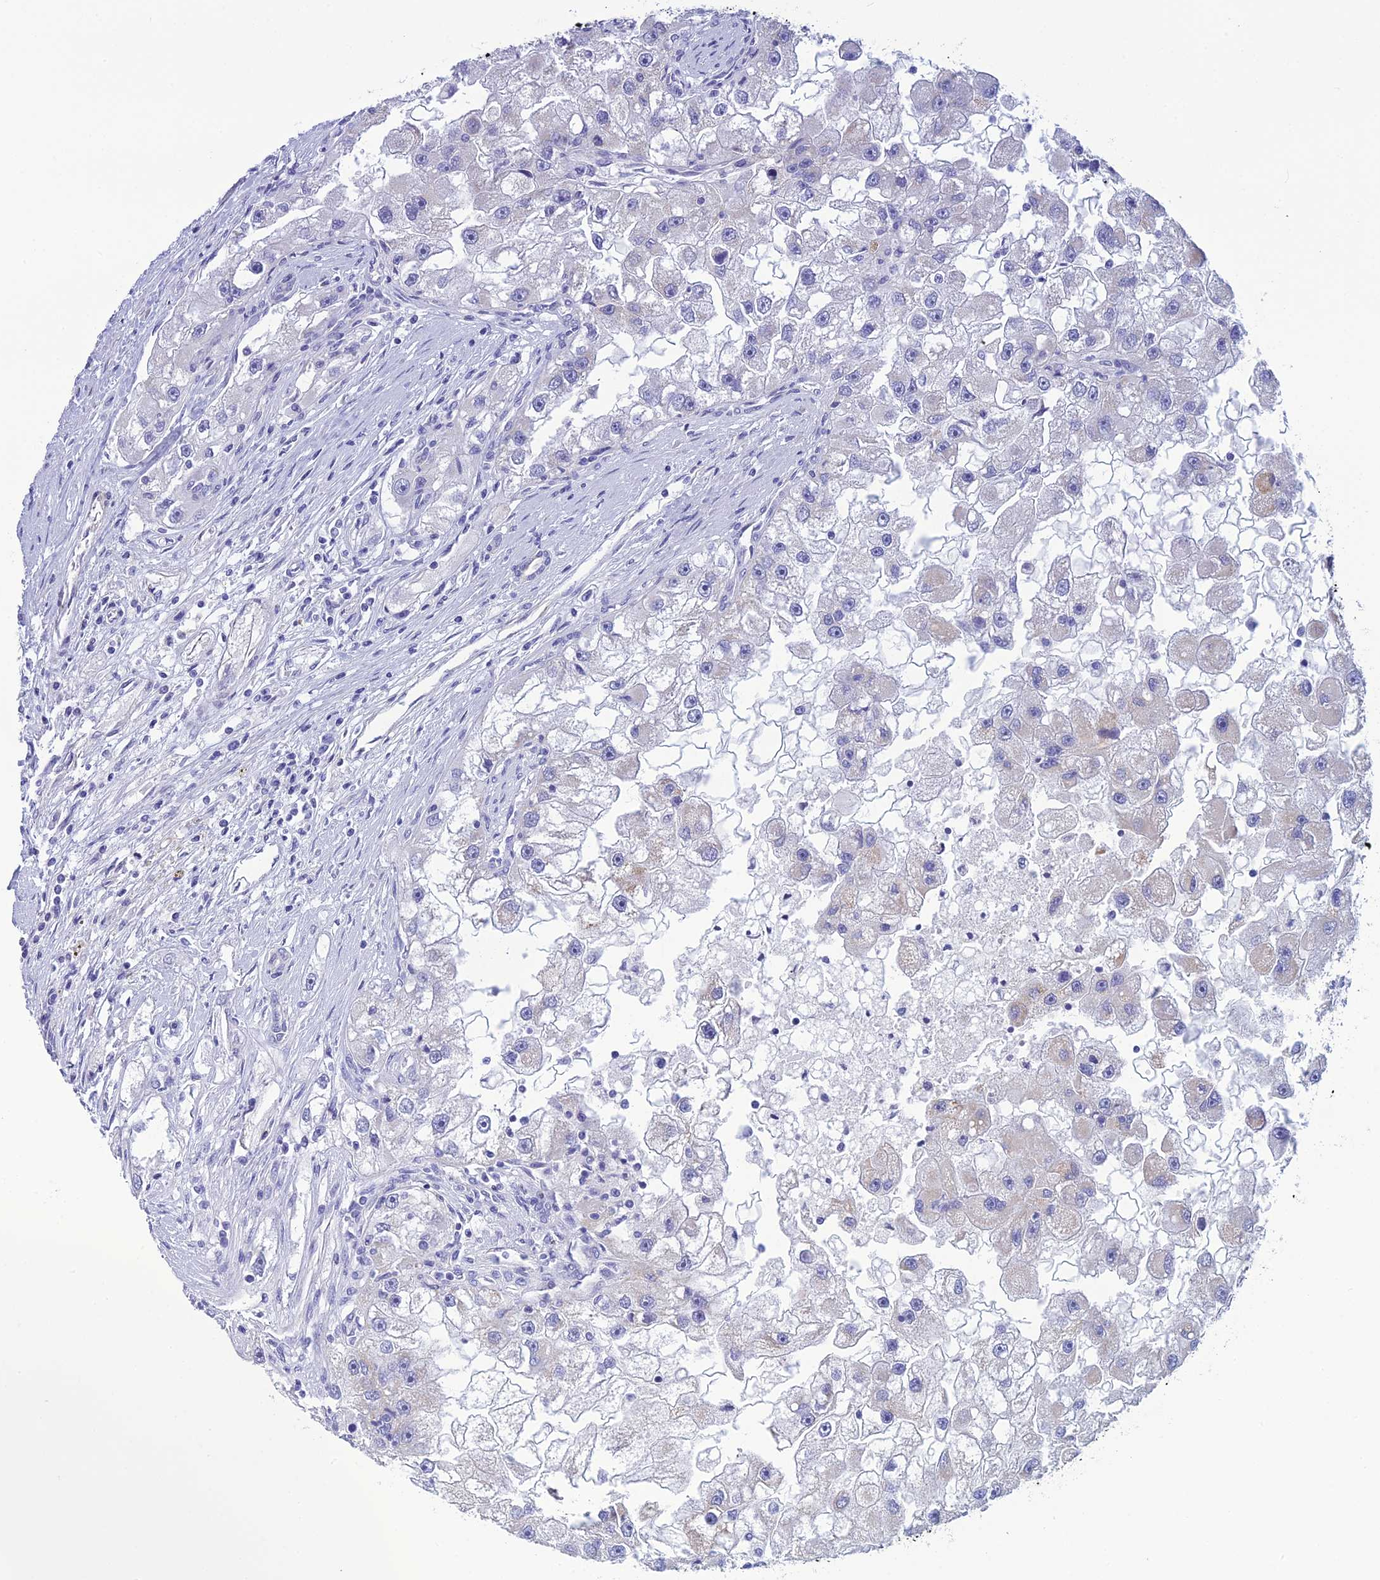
{"staining": {"intensity": "negative", "quantity": "none", "location": "none"}, "tissue": "renal cancer", "cell_type": "Tumor cells", "image_type": "cancer", "snomed": [{"axis": "morphology", "description": "Adenocarcinoma, NOS"}, {"axis": "topography", "description": "Kidney"}], "caption": "Tumor cells are negative for protein expression in human renal cancer.", "gene": "POMGNT1", "patient": {"sex": "male", "age": 63}}